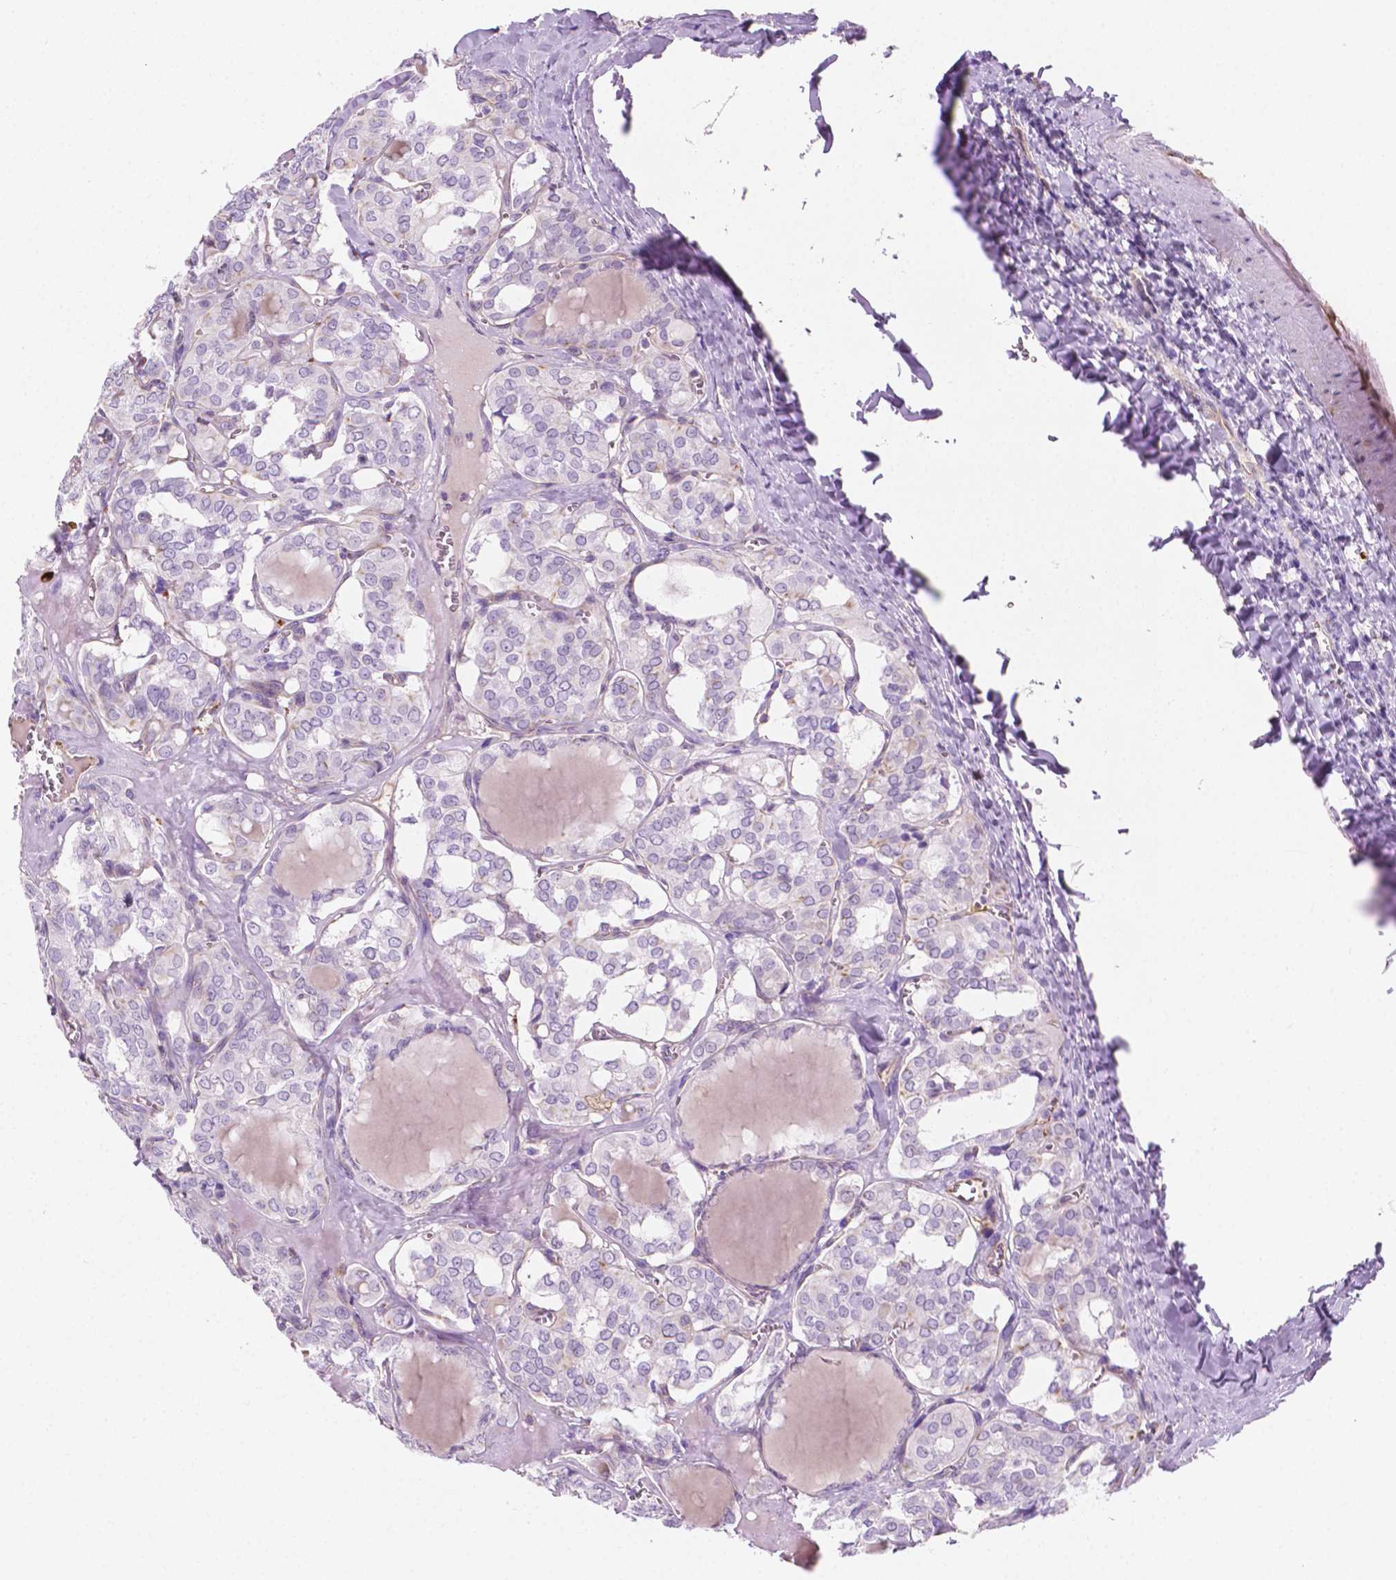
{"staining": {"intensity": "negative", "quantity": "none", "location": "none"}, "tissue": "thyroid cancer", "cell_type": "Tumor cells", "image_type": "cancer", "snomed": [{"axis": "morphology", "description": "Papillary adenocarcinoma, NOS"}, {"axis": "topography", "description": "Thyroid gland"}], "caption": "Immunohistochemical staining of human thyroid cancer exhibits no significant staining in tumor cells.", "gene": "EPPK1", "patient": {"sex": "female", "age": 41}}